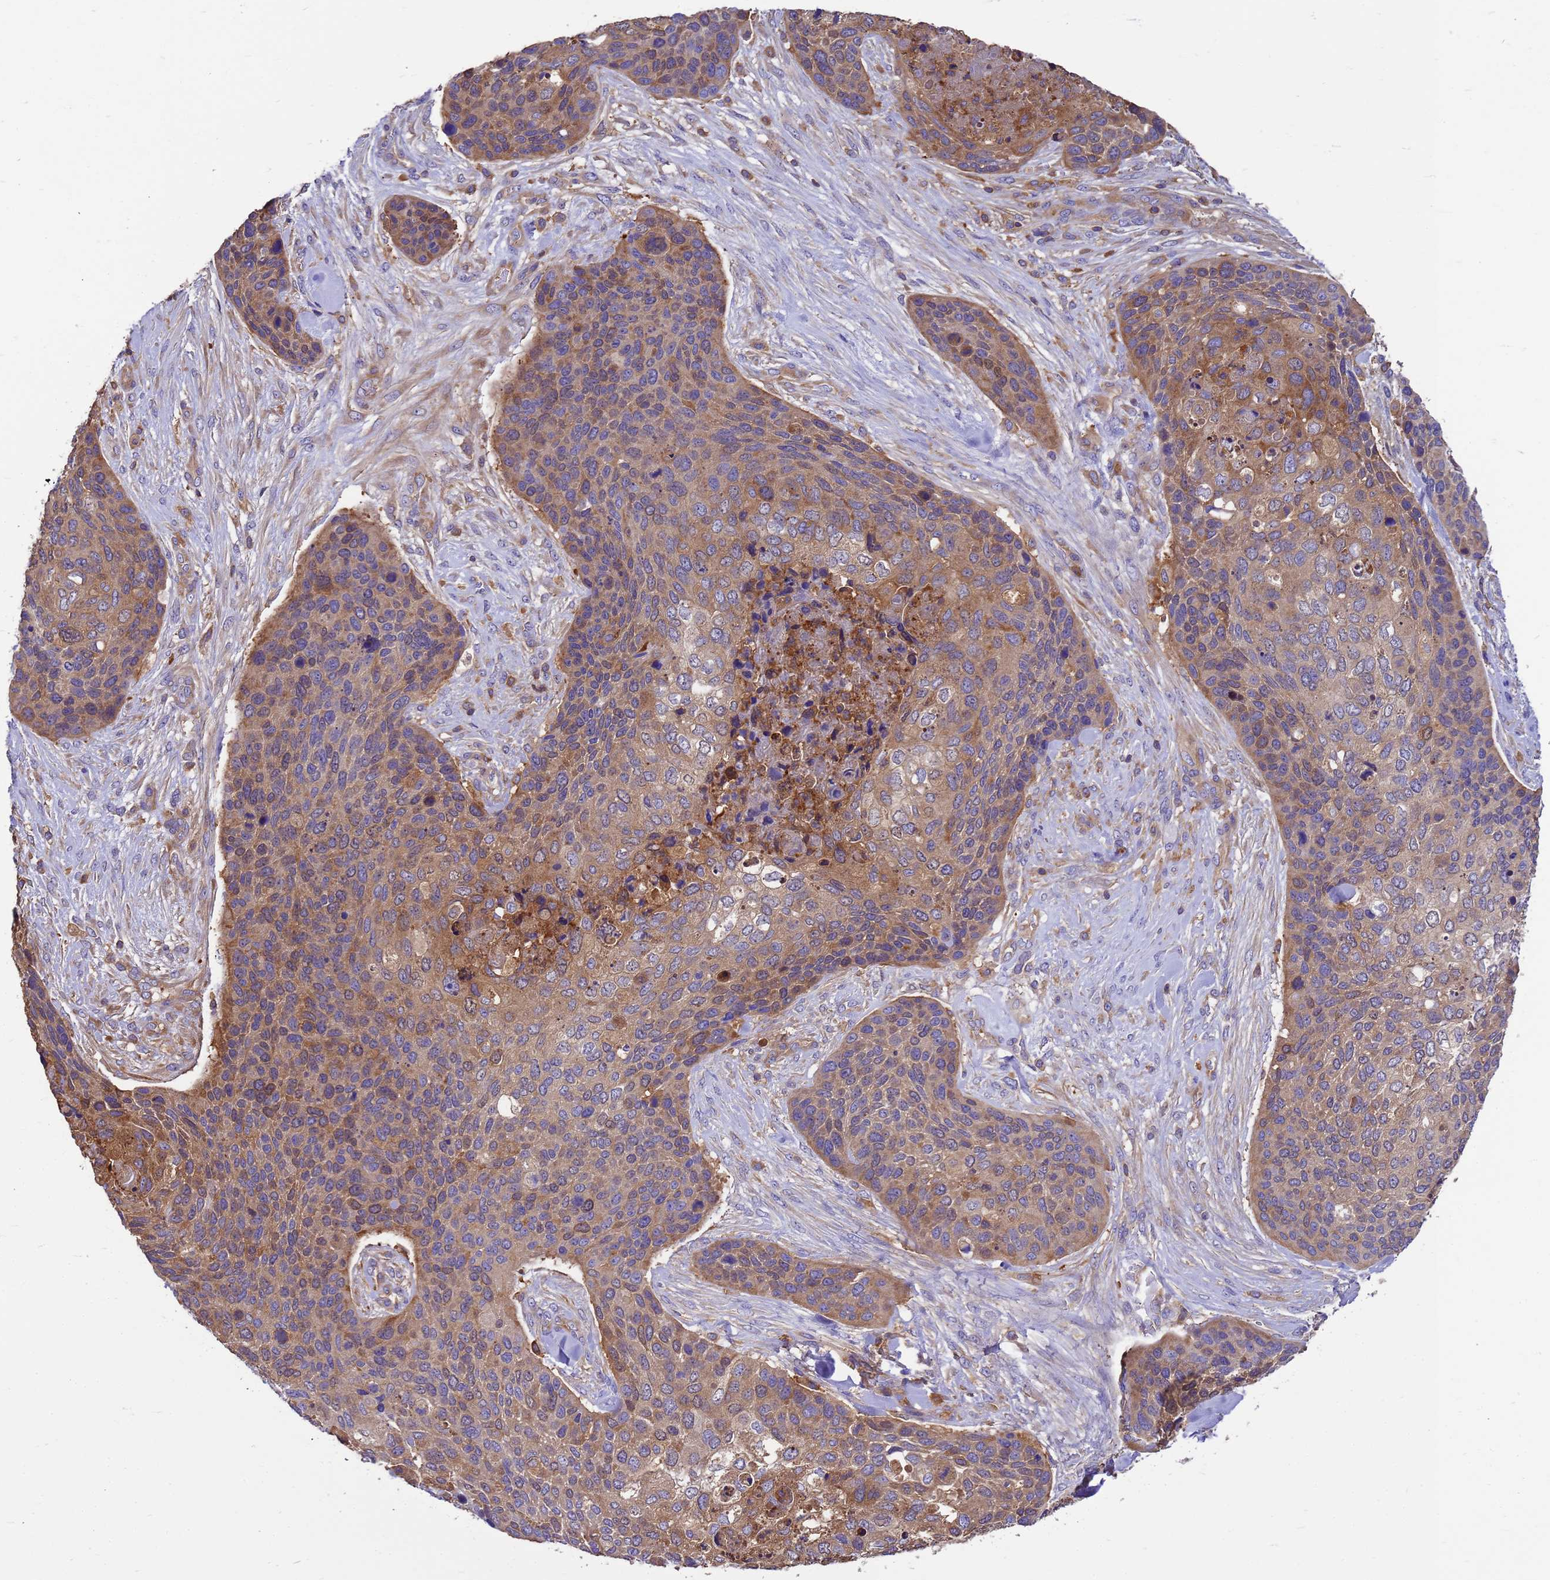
{"staining": {"intensity": "moderate", "quantity": "25%-75%", "location": "cytoplasmic/membranous"}, "tissue": "skin cancer", "cell_type": "Tumor cells", "image_type": "cancer", "snomed": [{"axis": "morphology", "description": "Basal cell carcinoma"}, {"axis": "topography", "description": "Skin"}], "caption": "A micrograph of human skin cancer stained for a protein shows moderate cytoplasmic/membranous brown staining in tumor cells.", "gene": "ZNF235", "patient": {"sex": "female", "age": 74}}